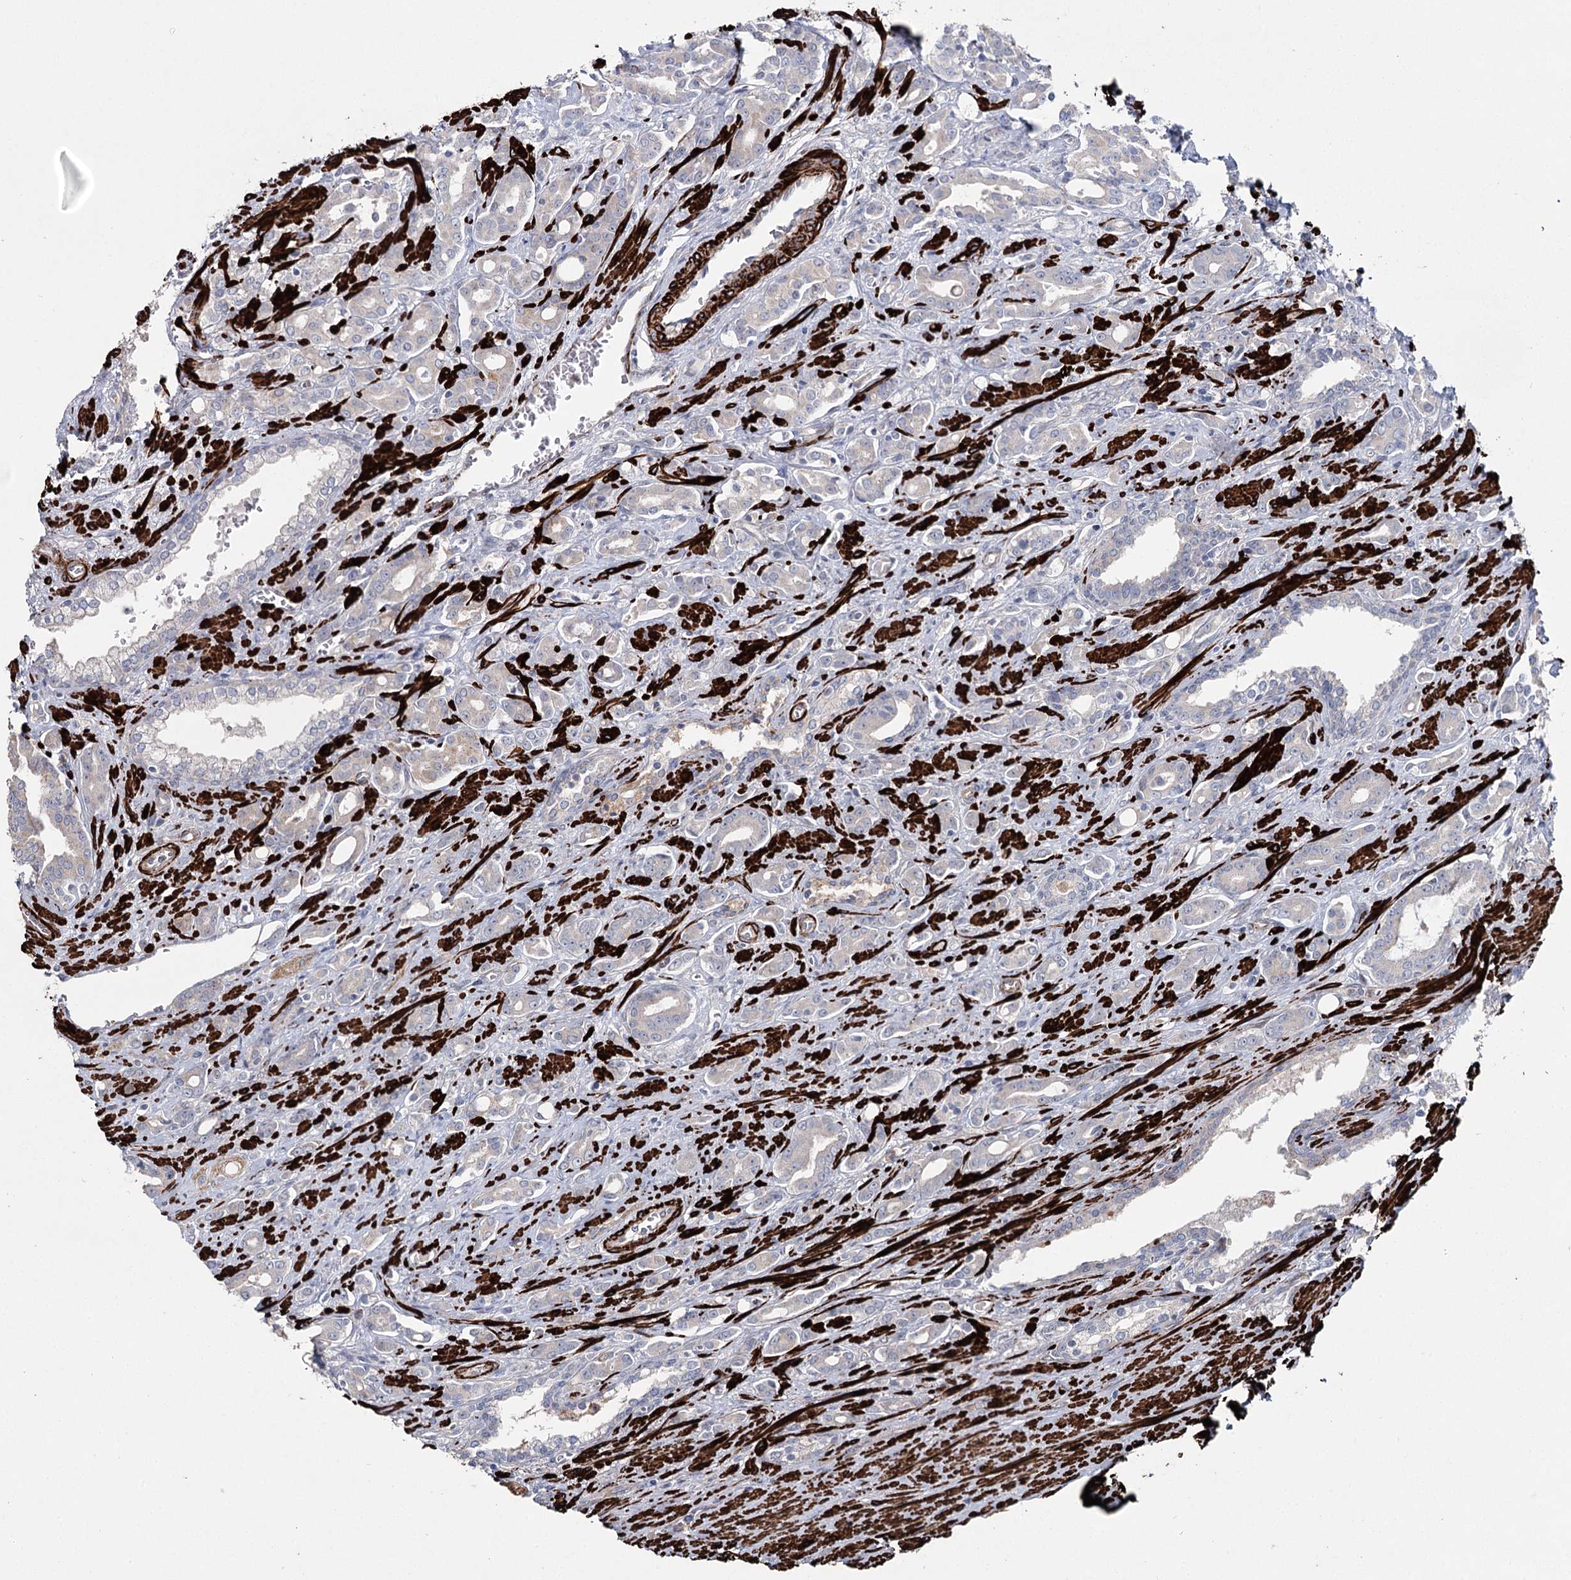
{"staining": {"intensity": "weak", "quantity": "<25%", "location": "cytoplasmic/membranous"}, "tissue": "prostate cancer", "cell_type": "Tumor cells", "image_type": "cancer", "snomed": [{"axis": "morphology", "description": "Adenocarcinoma, High grade"}, {"axis": "topography", "description": "Prostate"}], "caption": "Image shows no significant protein positivity in tumor cells of prostate cancer.", "gene": "SUMF1", "patient": {"sex": "male", "age": 72}}